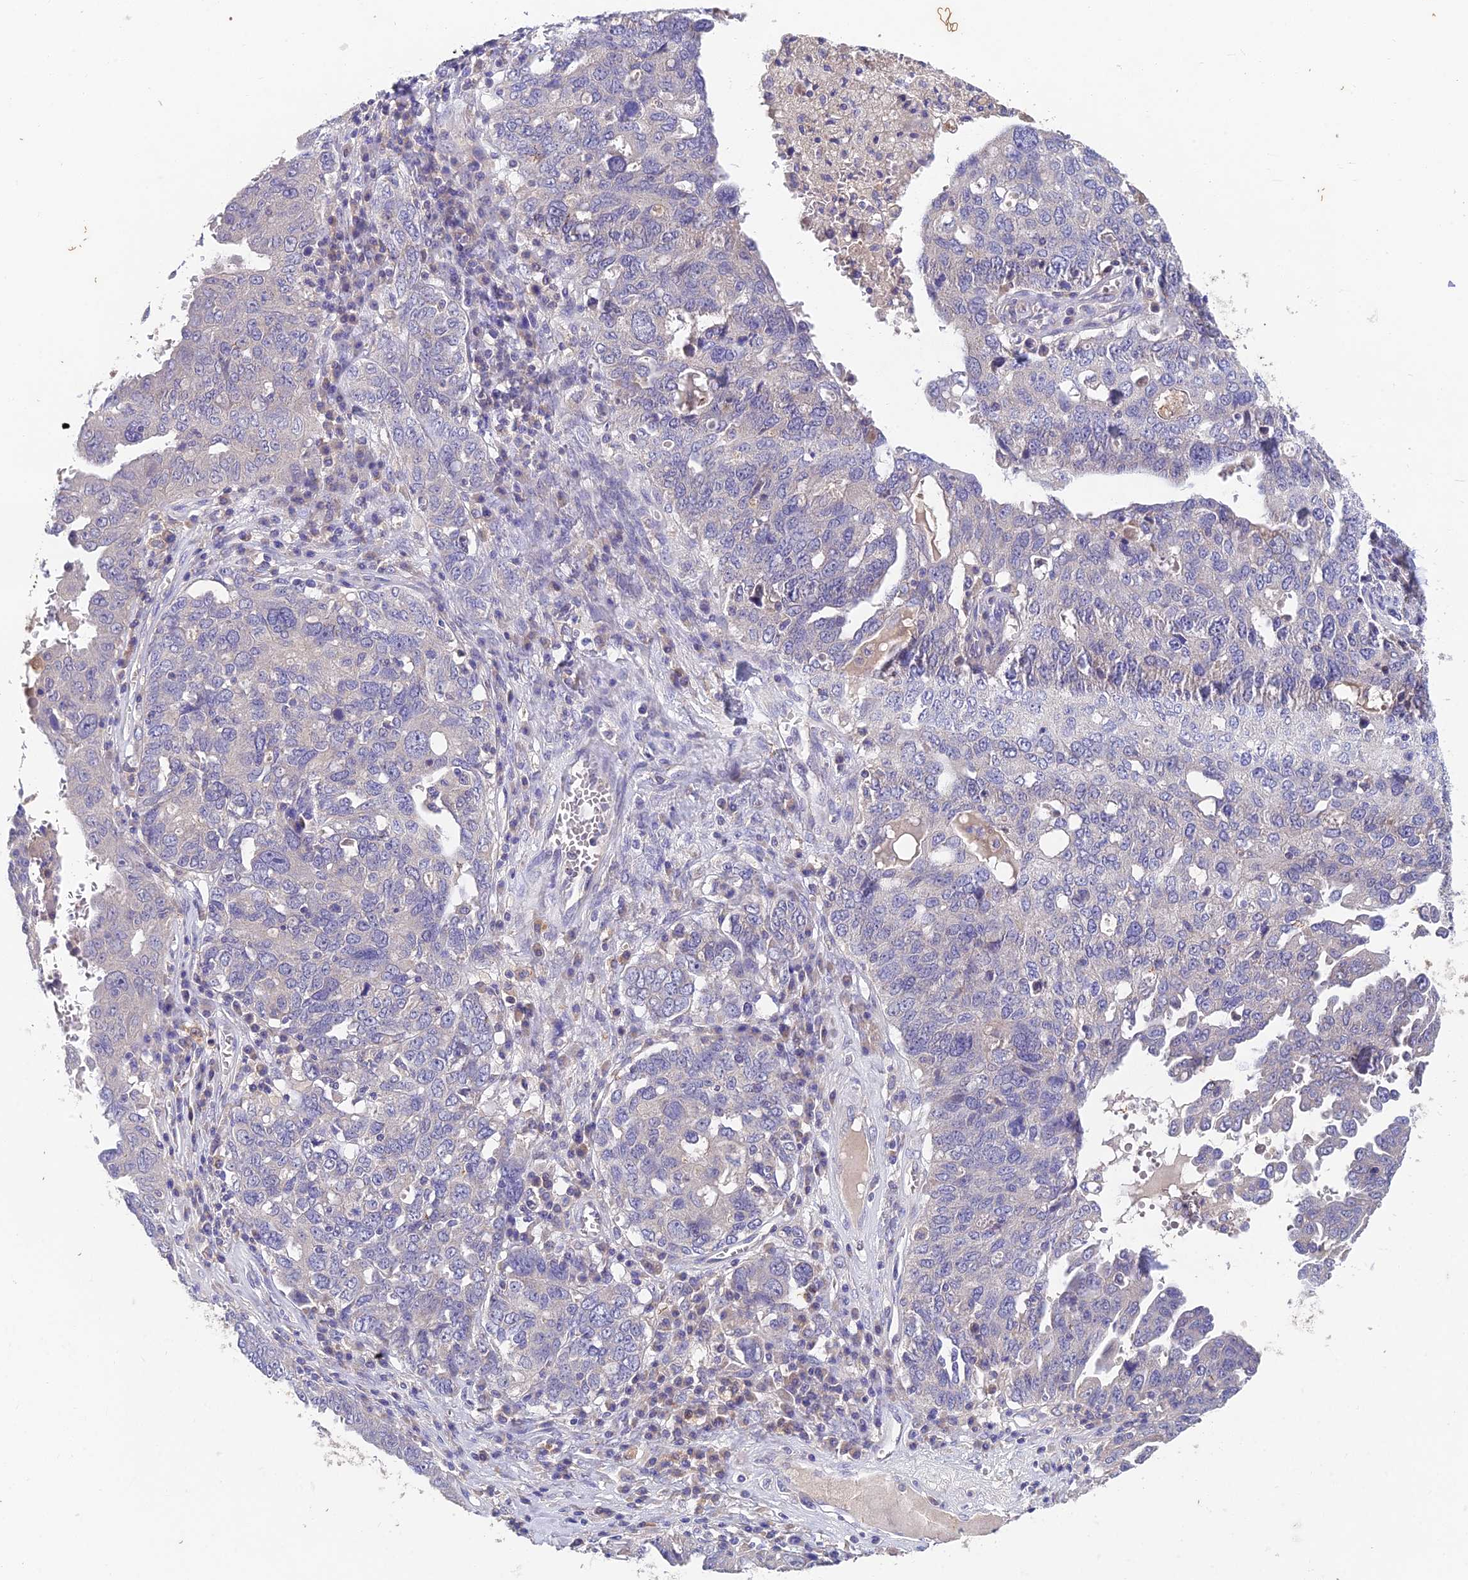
{"staining": {"intensity": "negative", "quantity": "none", "location": "none"}, "tissue": "ovarian cancer", "cell_type": "Tumor cells", "image_type": "cancer", "snomed": [{"axis": "morphology", "description": "Carcinoma, endometroid"}, {"axis": "topography", "description": "Ovary"}], "caption": "The IHC photomicrograph has no significant staining in tumor cells of endometroid carcinoma (ovarian) tissue.", "gene": "ADAMTS13", "patient": {"sex": "female", "age": 62}}